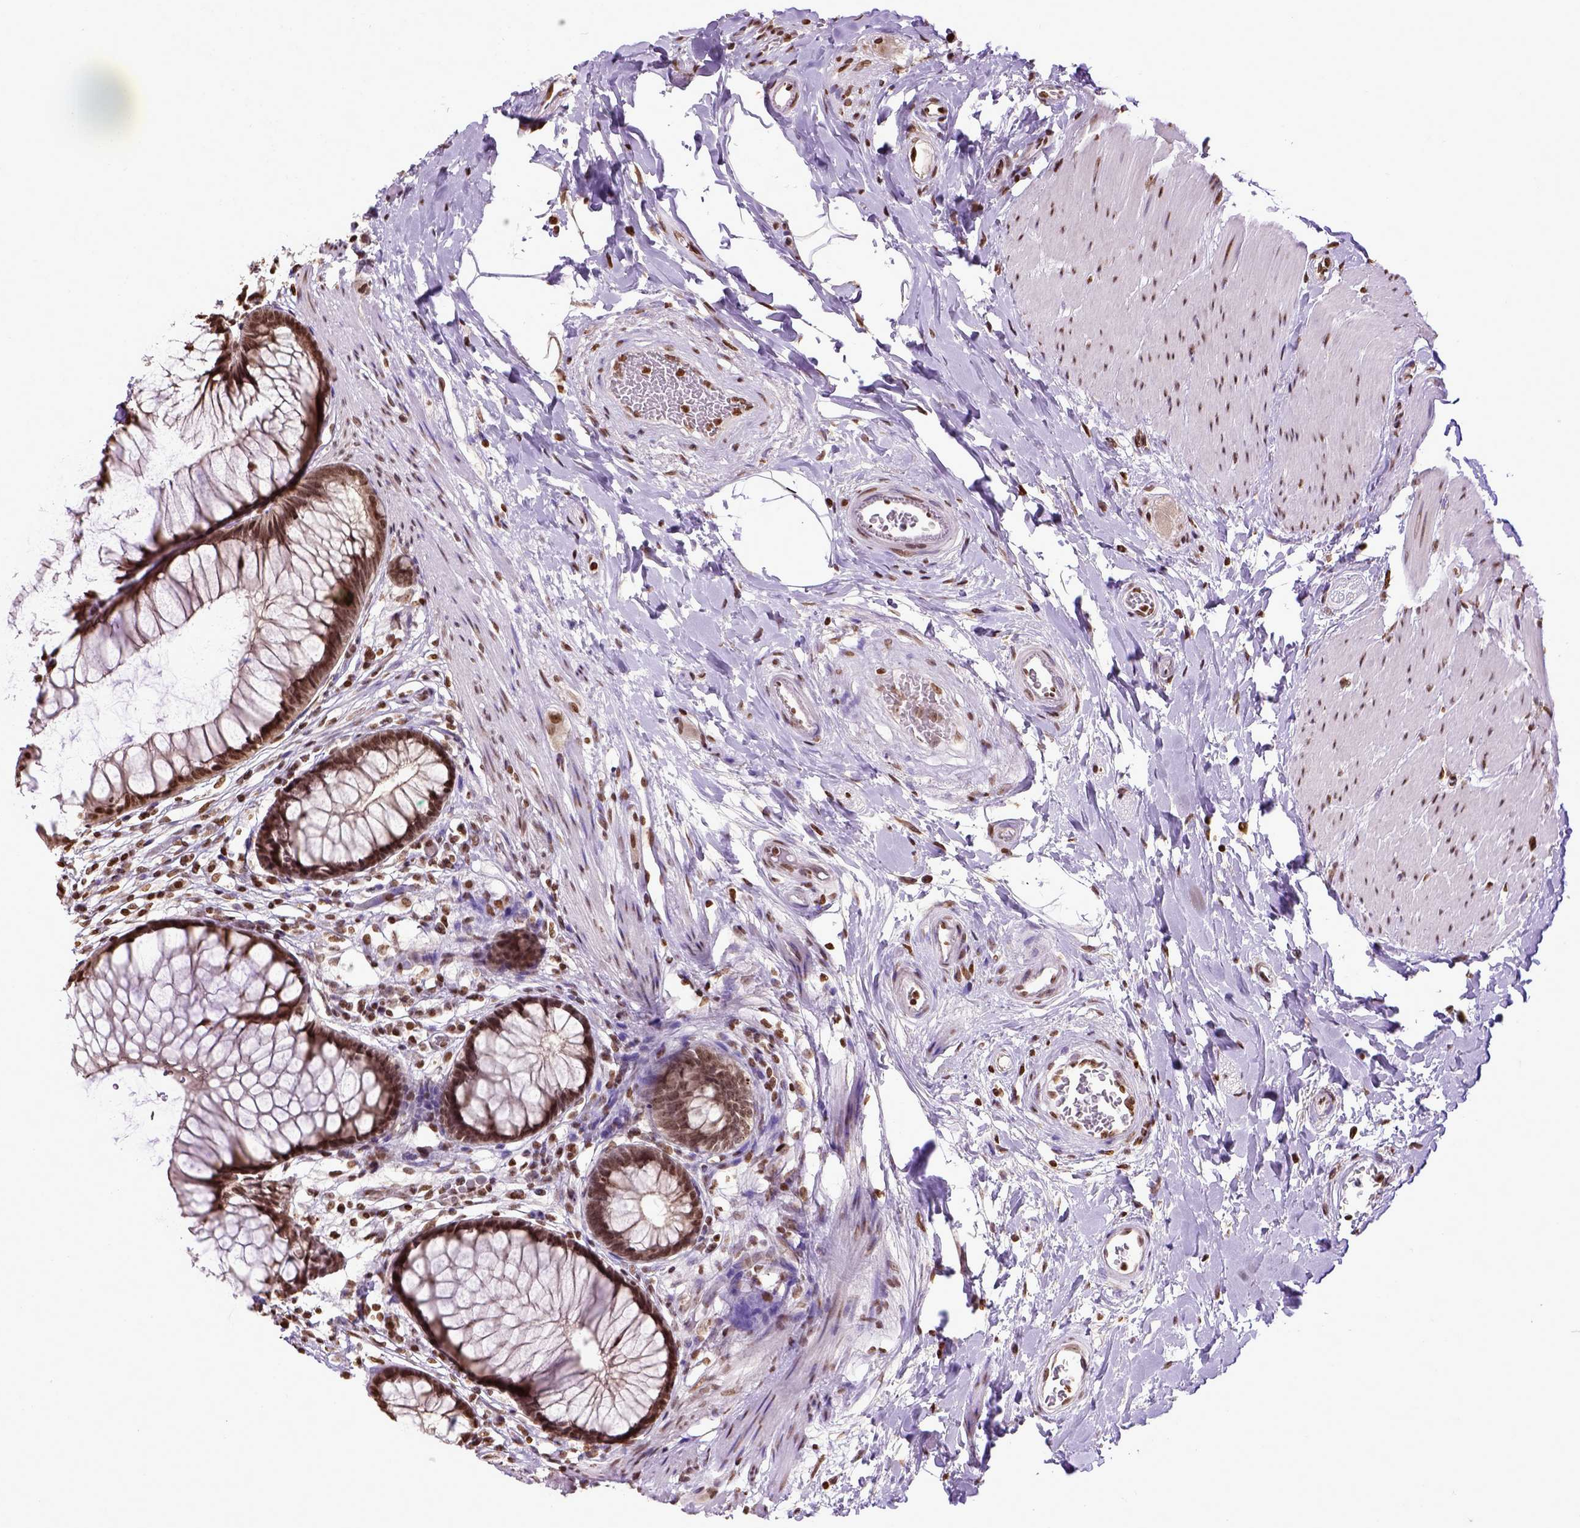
{"staining": {"intensity": "strong", "quantity": ">75%", "location": "nuclear"}, "tissue": "rectum", "cell_type": "Glandular cells", "image_type": "normal", "snomed": [{"axis": "morphology", "description": "Normal tissue, NOS"}, {"axis": "topography", "description": "Smooth muscle"}, {"axis": "topography", "description": "Rectum"}], "caption": "Immunohistochemical staining of benign rectum exhibits high levels of strong nuclear staining in about >75% of glandular cells.", "gene": "ZNF75D", "patient": {"sex": "male", "age": 53}}